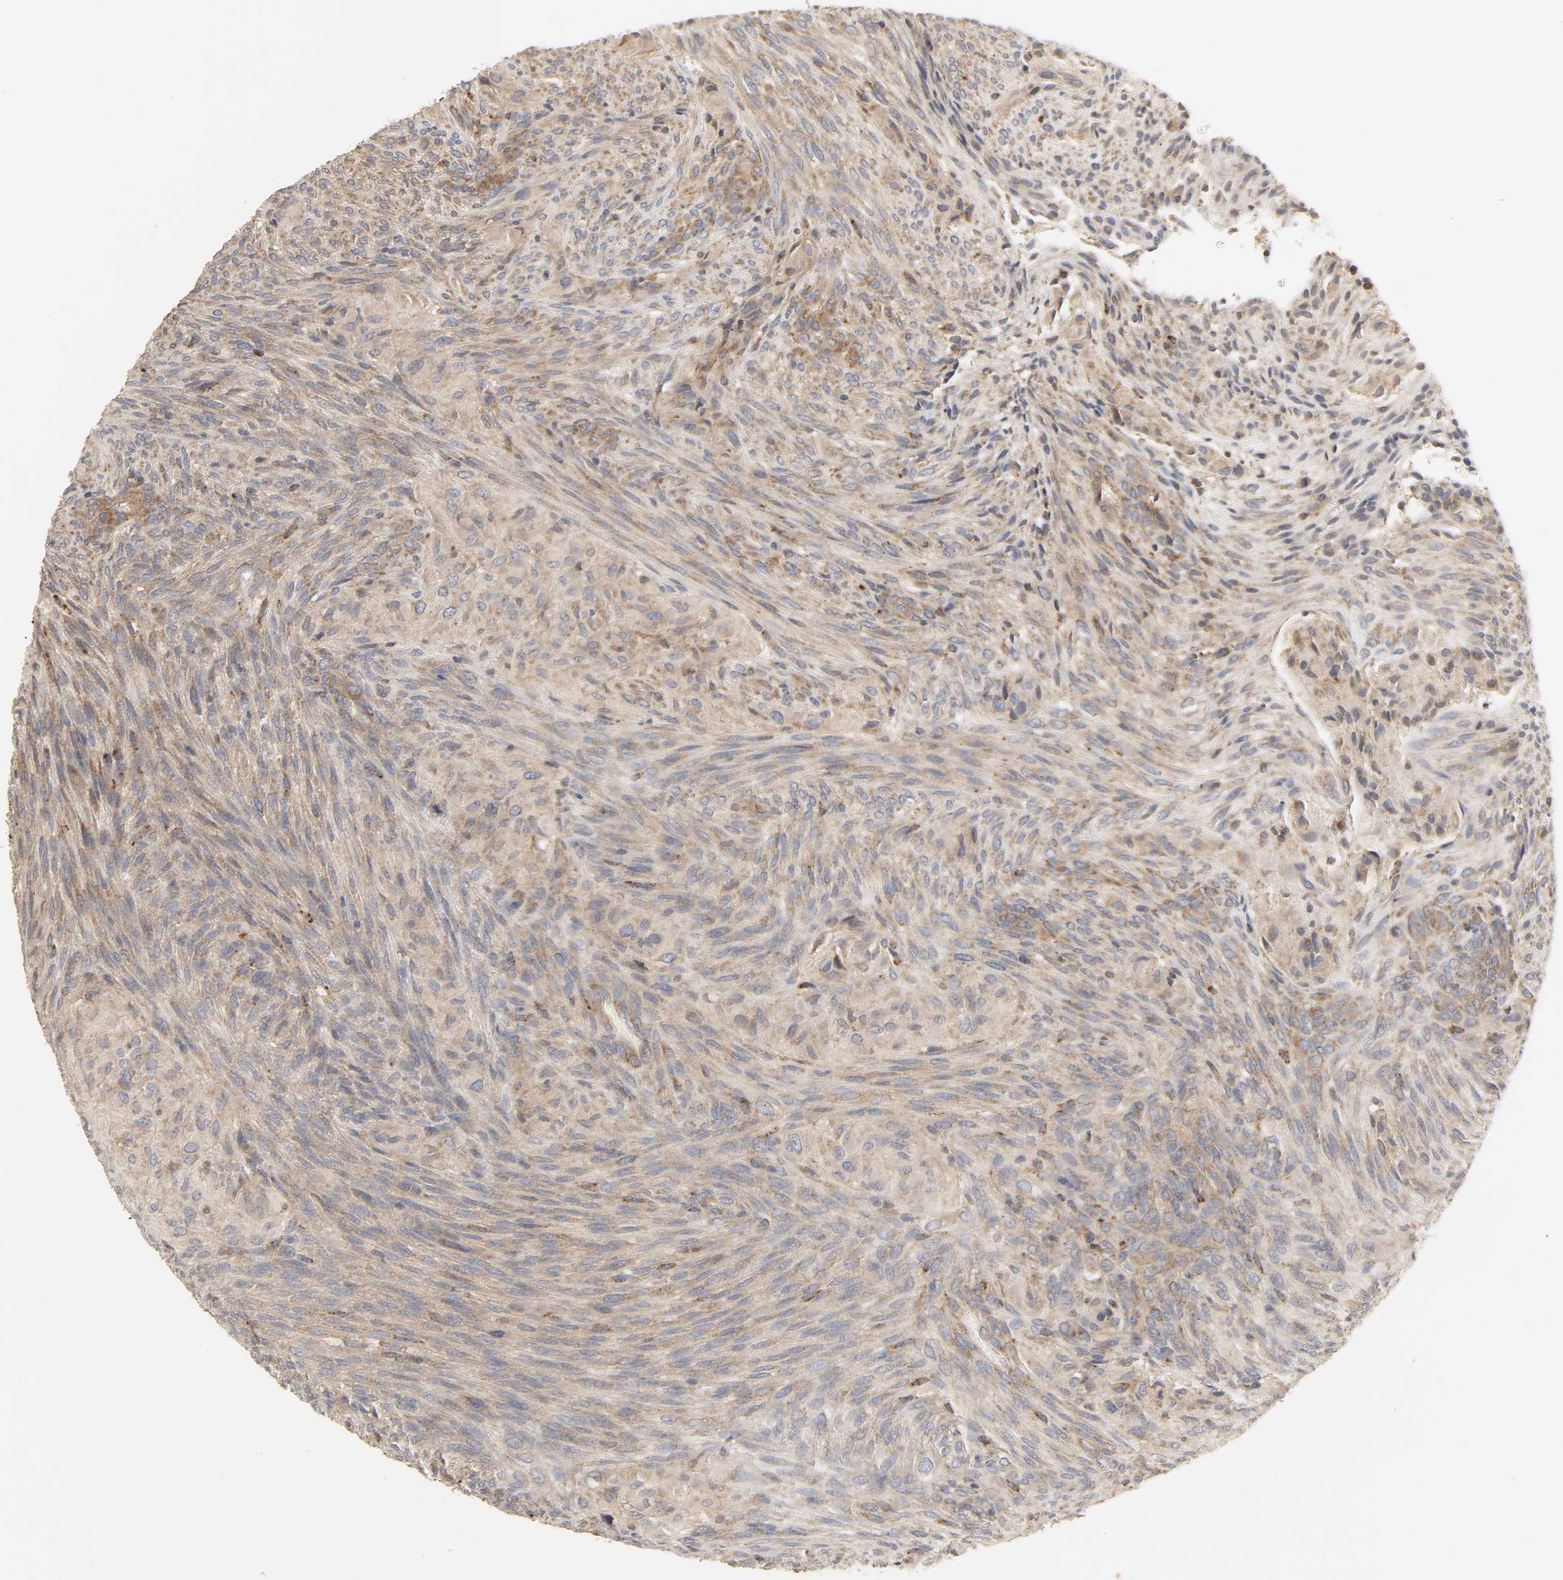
{"staining": {"intensity": "weak", "quantity": ">75%", "location": "cytoplasmic/membranous"}, "tissue": "glioma", "cell_type": "Tumor cells", "image_type": "cancer", "snomed": [{"axis": "morphology", "description": "Glioma, malignant, High grade"}, {"axis": "topography", "description": "Cerebral cortex"}], "caption": "Protein staining of malignant high-grade glioma tissue shows weak cytoplasmic/membranous positivity in about >75% of tumor cells.", "gene": "CLEC4E", "patient": {"sex": "female", "age": 55}}